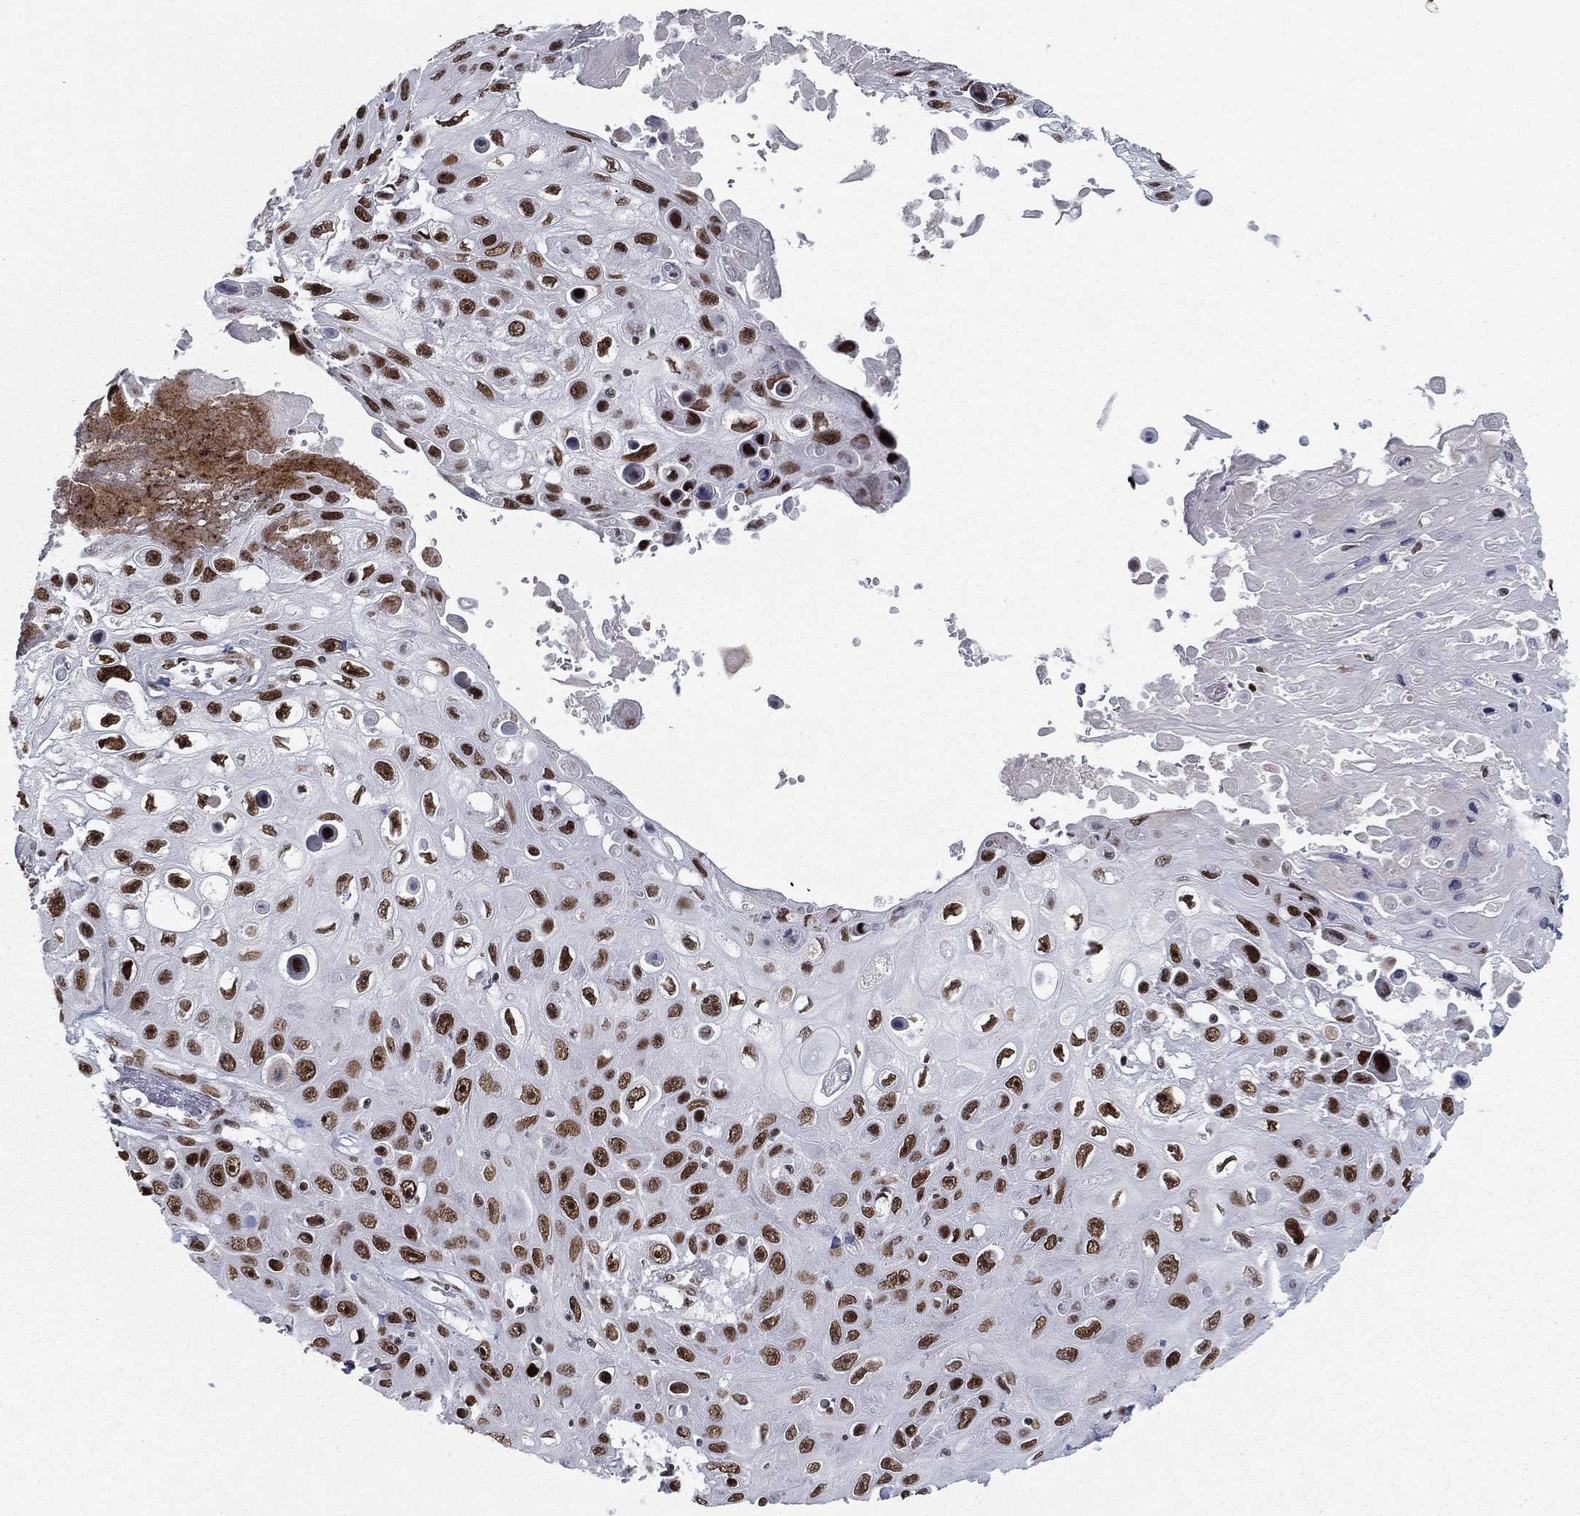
{"staining": {"intensity": "strong", "quantity": ">75%", "location": "nuclear"}, "tissue": "skin cancer", "cell_type": "Tumor cells", "image_type": "cancer", "snomed": [{"axis": "morphology", "description": "Squamous cell carcinoma, NOS"}, {"axis": "topography", "description": "Skin"}], "caption": "Approximately >75% of tumor cells in human skin squamous cell carcinoma display strong nuclear protein expression as visualized by brown immunohistochemical staining.", "gene": "RTF1", "patient": {"sex": "male", "age": 82}}